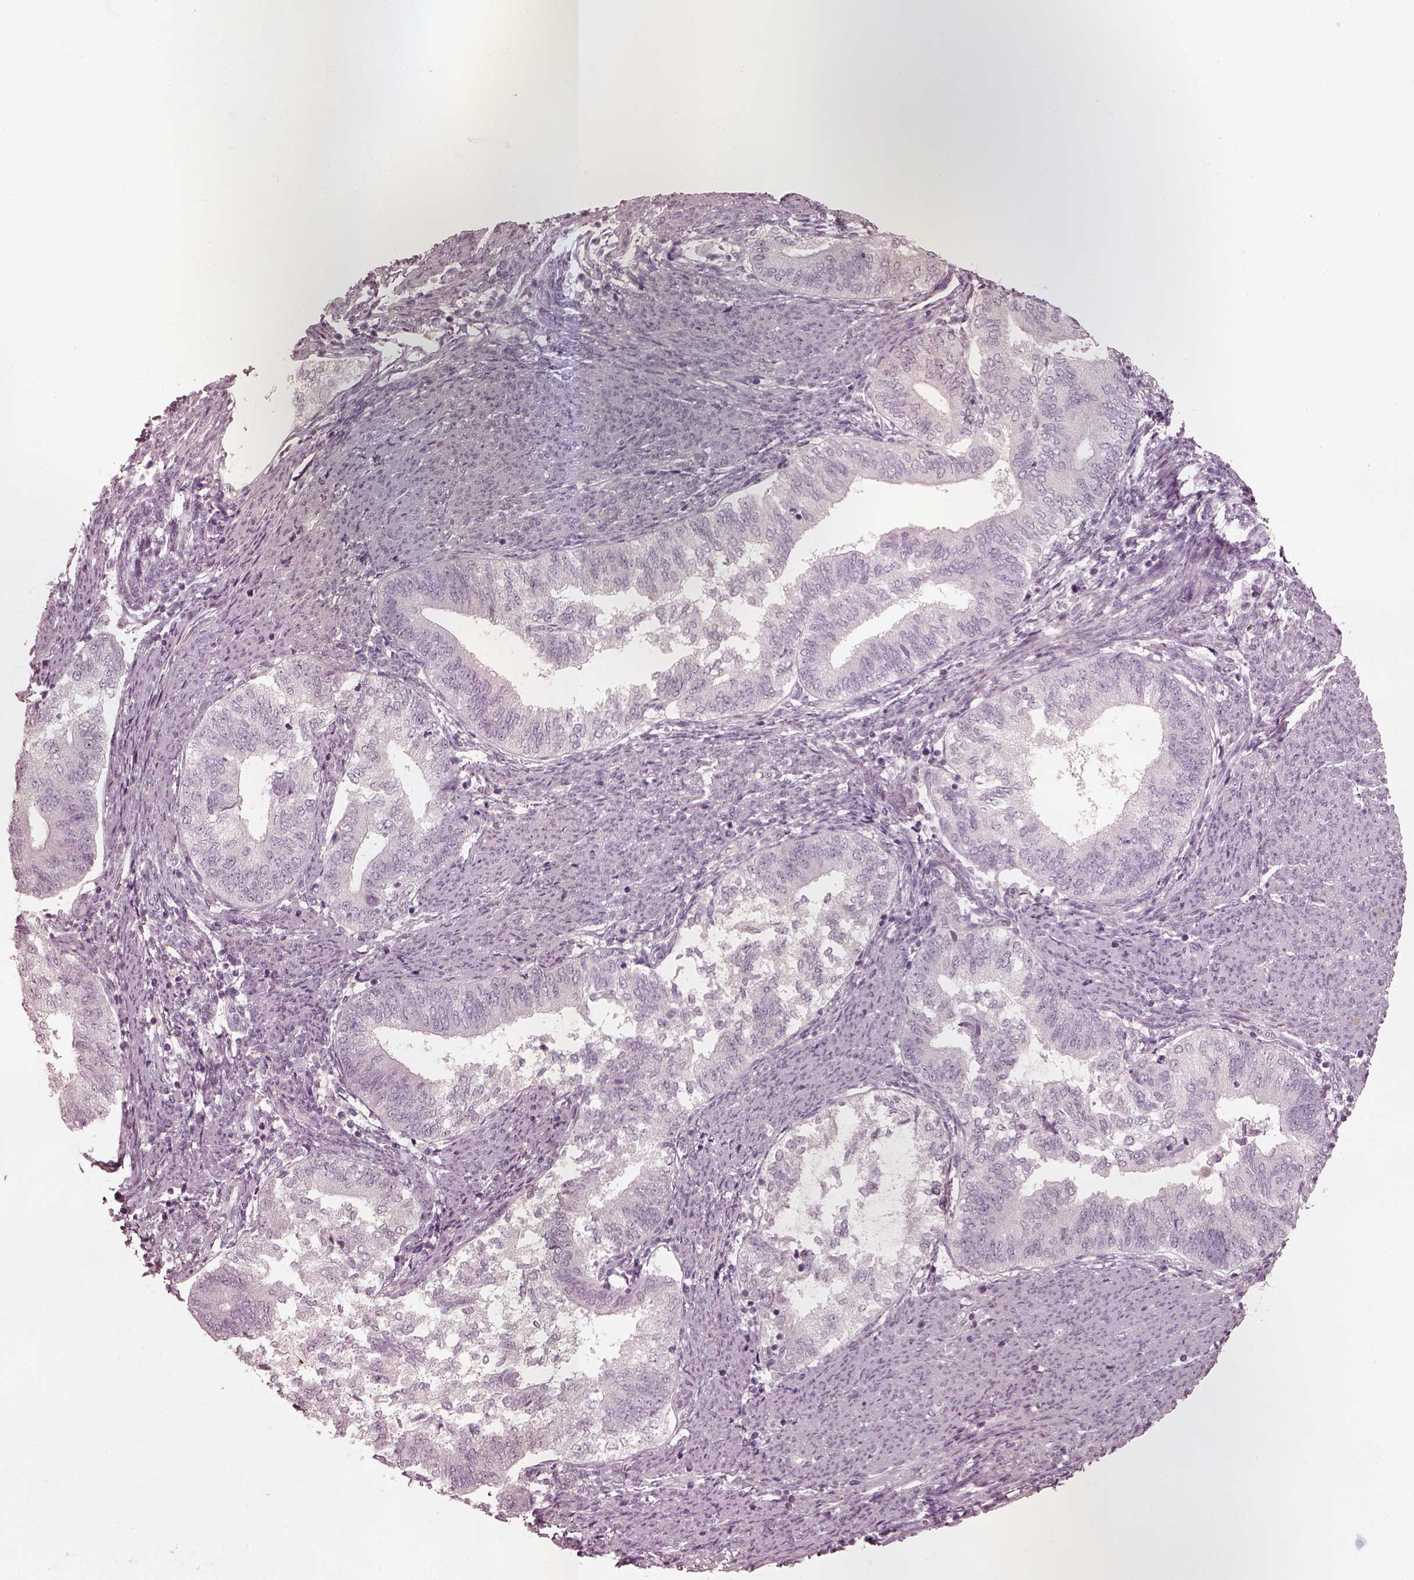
{"staining": {"intensity": "negative", "quantity": "none", "location": "none"}, "tissue": "endometrial cancer", "cell_type": "Tumor cells", "image_type": "cancer", "snomed": [{"axis": "morphology", "description": "Adenocarcinoma, NOS"}, {"axis": "topography", "description": "Endometrium"}], "caption": "DAB (3,3'-diaminobenzidine) immunohistochemical staining of endometrial cancer exhibits no significant expression in tumor cells.", "gene": "OPTC", "patient": {"sex": "female", "age": 65}}